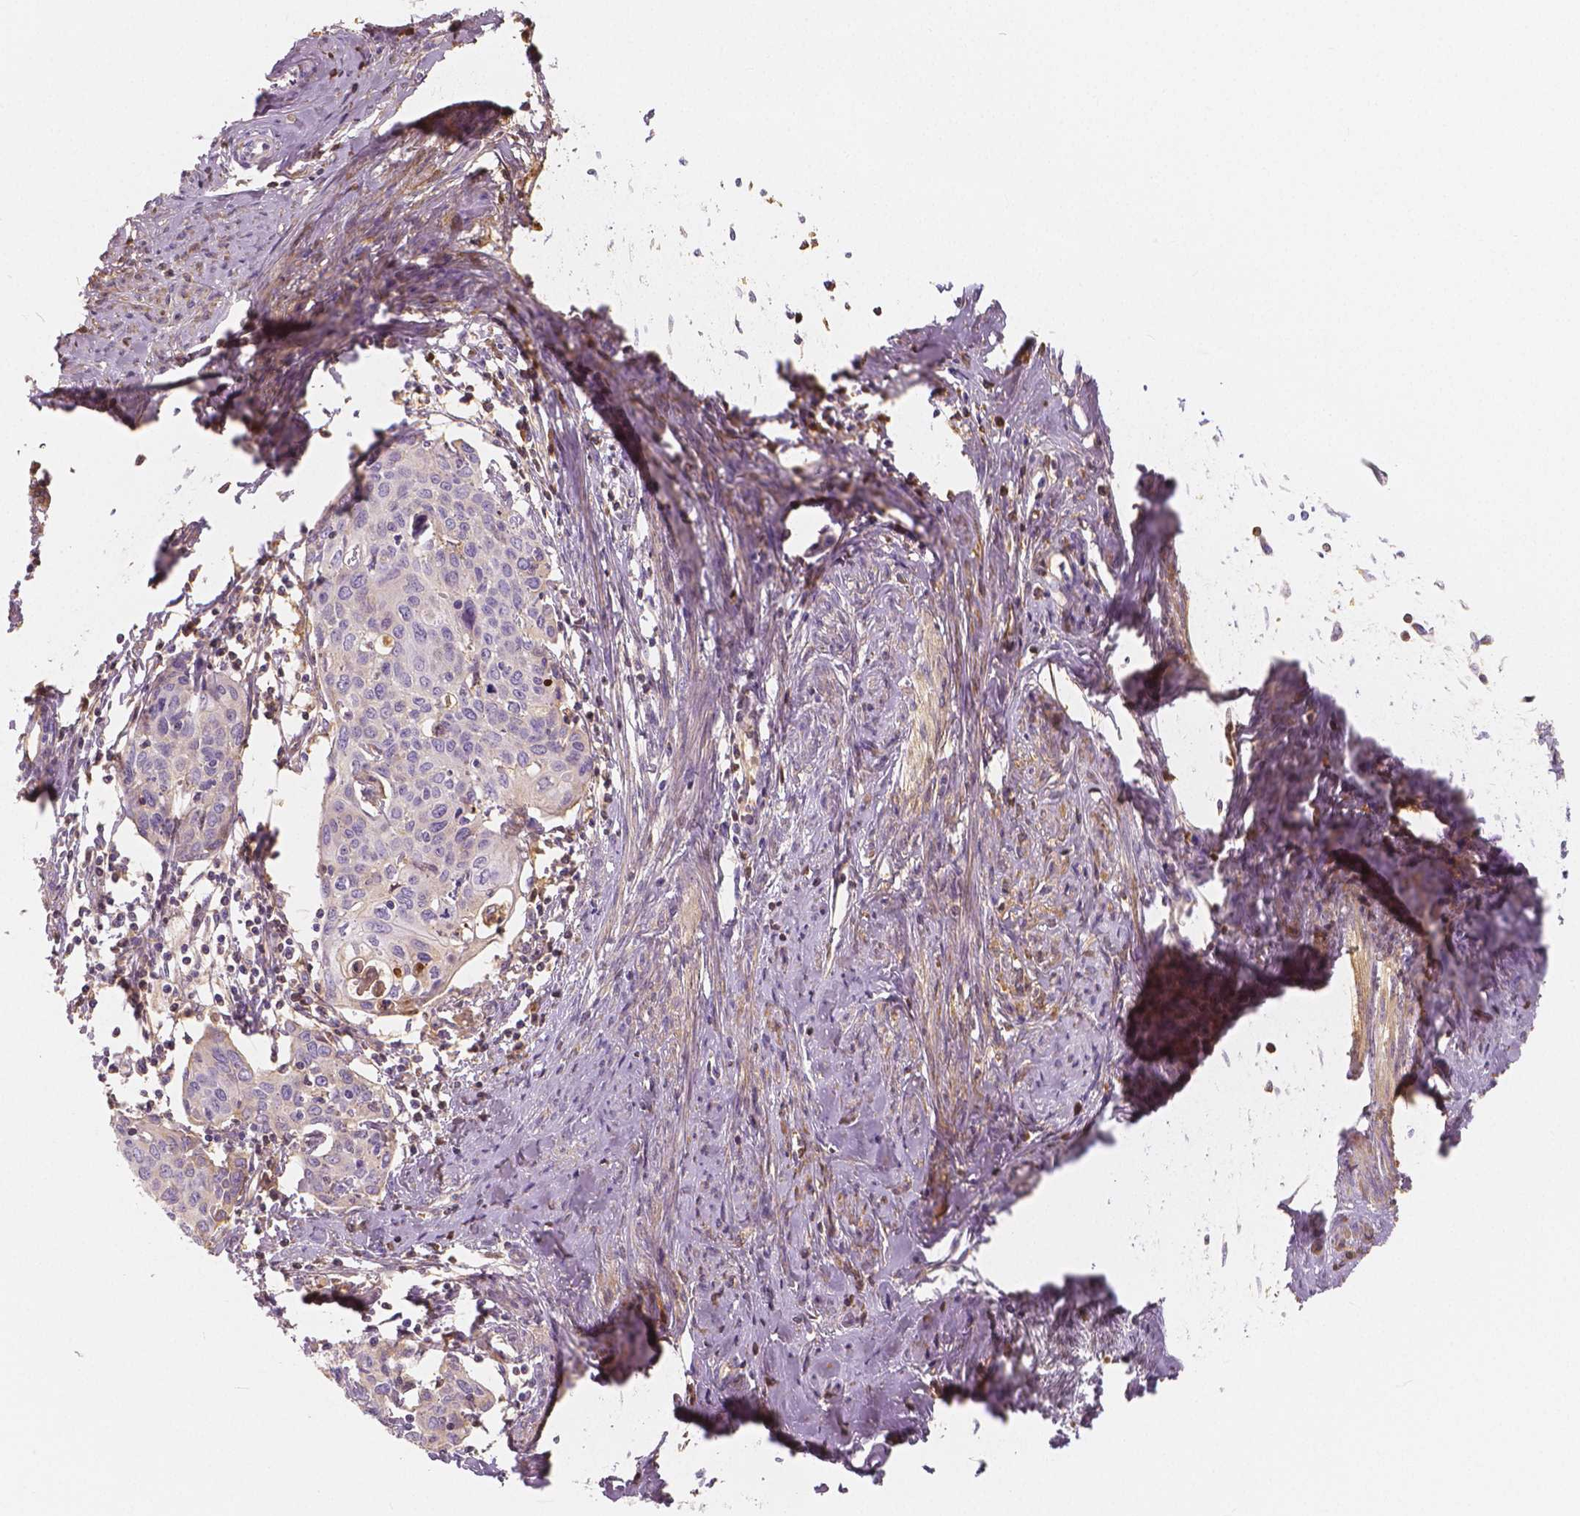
{"staining": {"intensity": "negative", "quantity": "none", "location": "none"}, "tissue": "cervical cancer", "cell_type": "Tumor cells", "image_type": "cancer", "snomed": [{"axis": "morphology", "description": "Squamous cell carcinoma, NOS"}, {"axis": "topography", "description": "Cervix"}], "caption": "Immunohistochemistry (IHC) micrograph of human squamous cell carcinoma (cervical) stained for a protein (brown), which exhibits no expression in tumor cells.", "gene": "APOA4", "patient": {"sex": "female", "age": 62}}